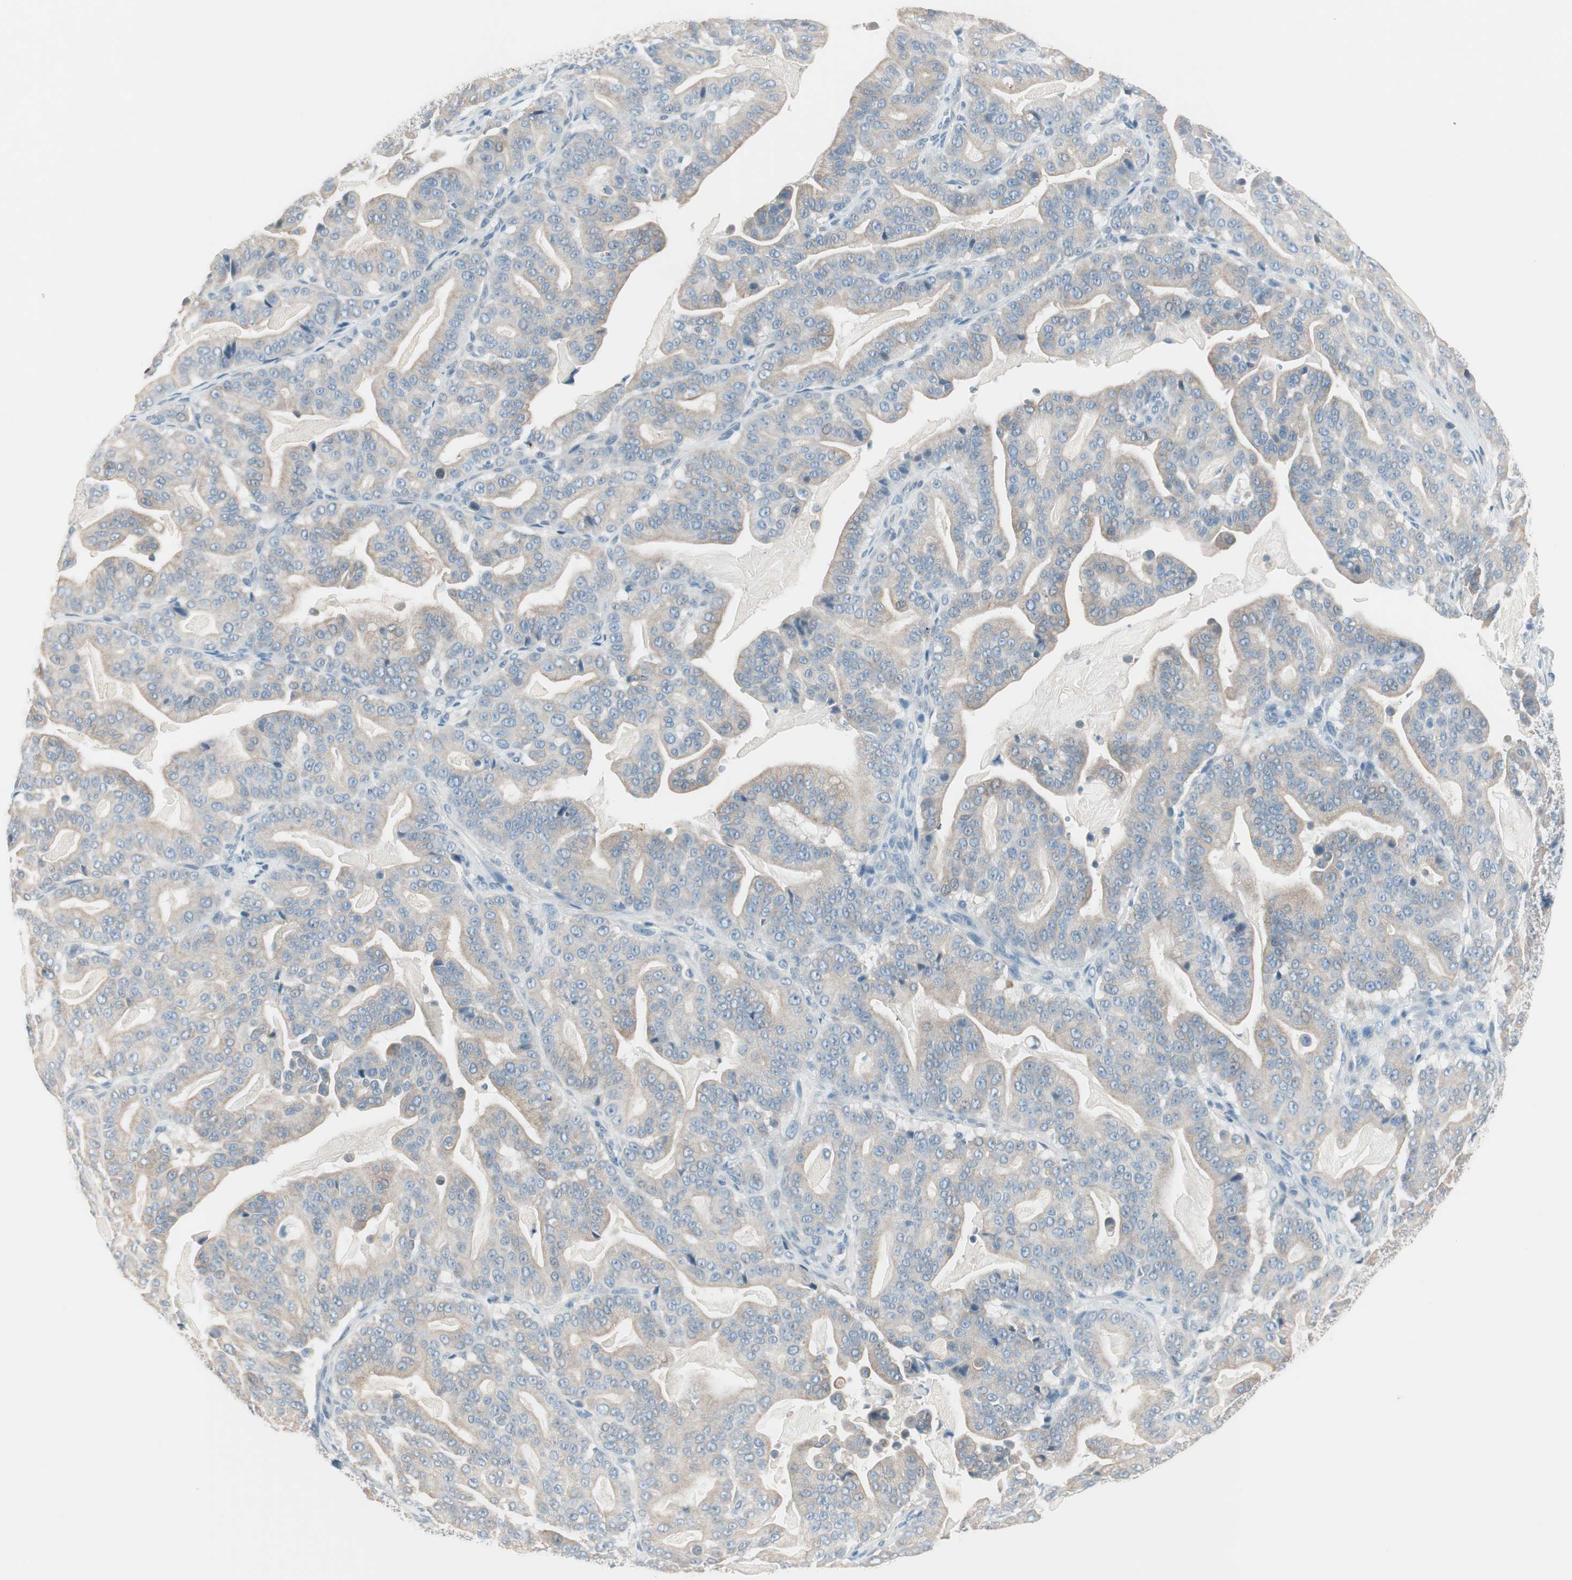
{"staining": {"intensity": "weak", "quantity": ">75%", "location": "cytoplasmic/membranous"}, "tissue": "pancreatic cancer", "cell_type": "Tumor cells", "image_type": "cancer", "snomed": [{"axis": "morphology", "description": "Adenocarcinoma, NOS"}, {"axis": "topography", "description": "Pancreas"}], "caption": "Tumor cells show low levels of weak cytoplasmic/membranous expression in approximately >75% of cells in pancreatic cancer (adenocarcinoma).", "gene": "GNAO1", "patient": {"sex": "male", "age": 63}}